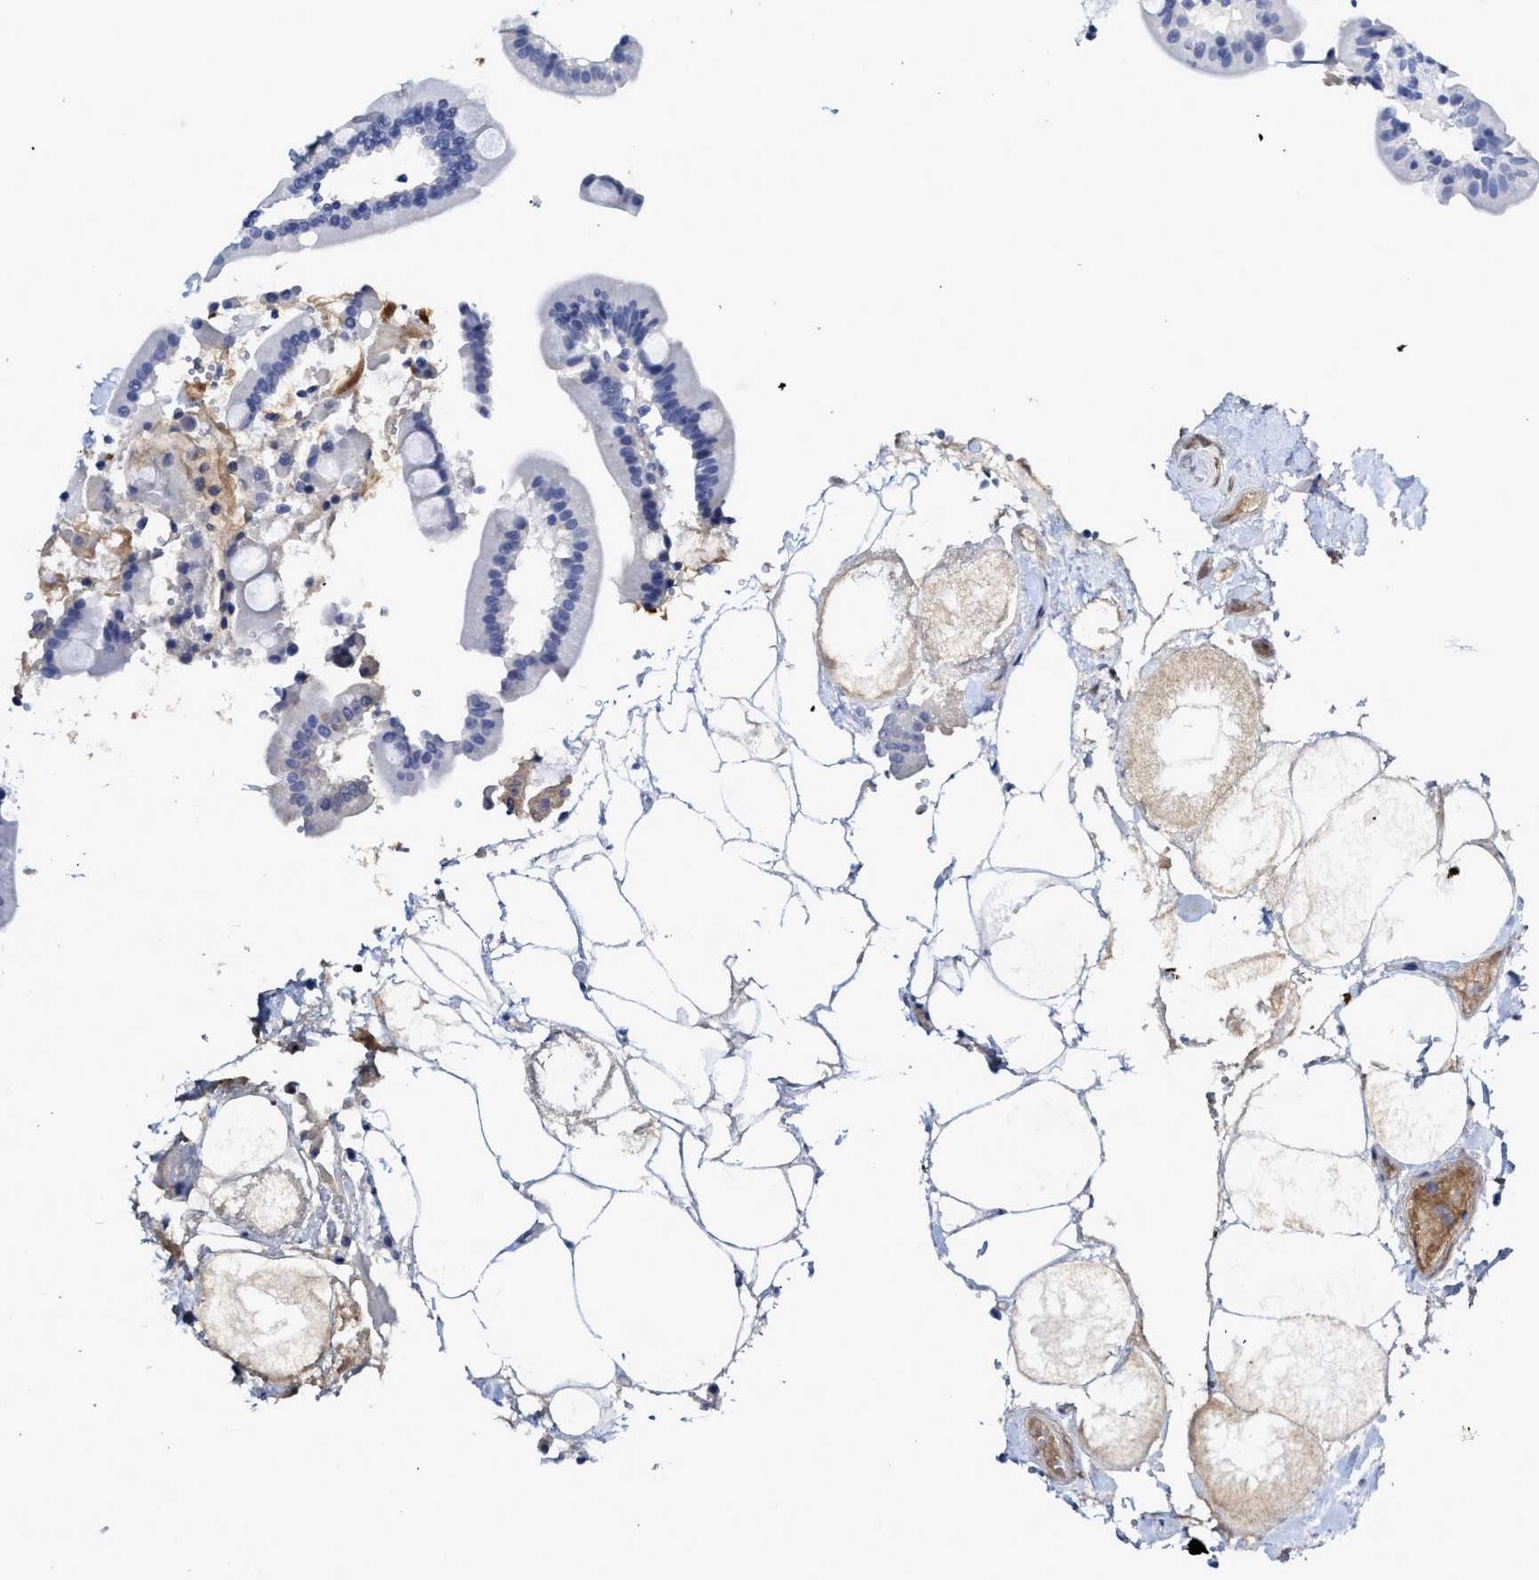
{"staining": {"intensity": "negative", "quantity": "none", "location": "none"}, "tissue": "duodenum", "cell_type": "Glandular cells", "image_type": "normal", "snomed": [{"axis": "morphology", "description": "Normal tissue, NOS"}, {"axis": "topography", "description": "Duodenum"}], "caption": "High power microscopy micrograph of an IHC micrograph of benign duodenum, revealing no significant staining in glandular cells.", "gene": "C2", "patient": {"sex": "male", "age": 54}}